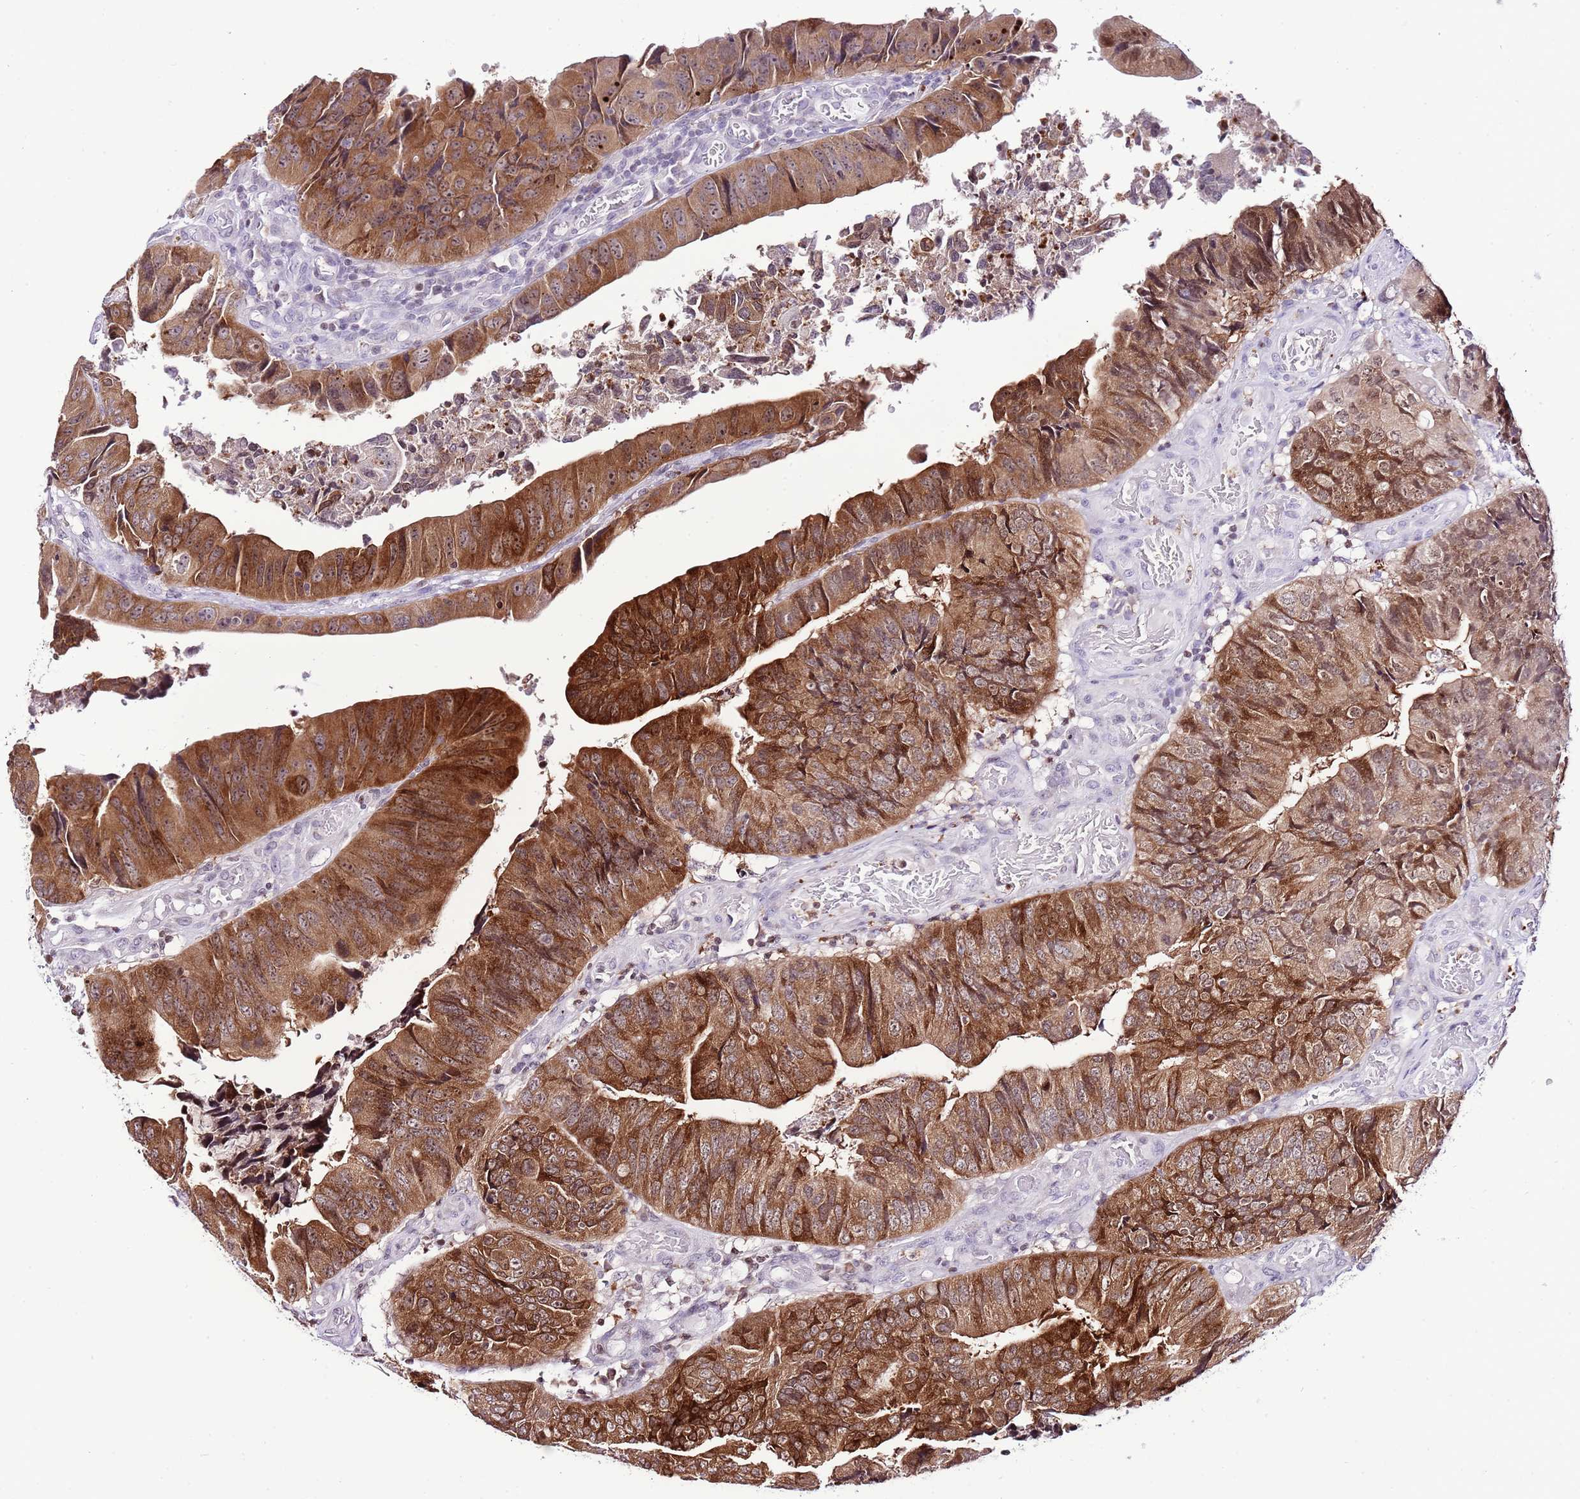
{"staining": {"intensity": "strong", "quantity": ">75%", "location": "cytoplasmic/membranous,nuclear"}, "tissue": "colorectal cancer", "cell_type": "Tumor cells", "image_type": "cancer", "snomed": [{"axis": "morphology", "description": "Adenocarcinoma, NOS"}, {"axis": "topography", "description": "Colon"}], "caption": "Human adenocarcinoma (colorectal) stained with a brown dye displays strong cytoplasmic/membranous and nuclear positive staining in approximately >75% of tumor cells.", "gene": "PRR15", "patient": {"sex": "female", "age": 67}}